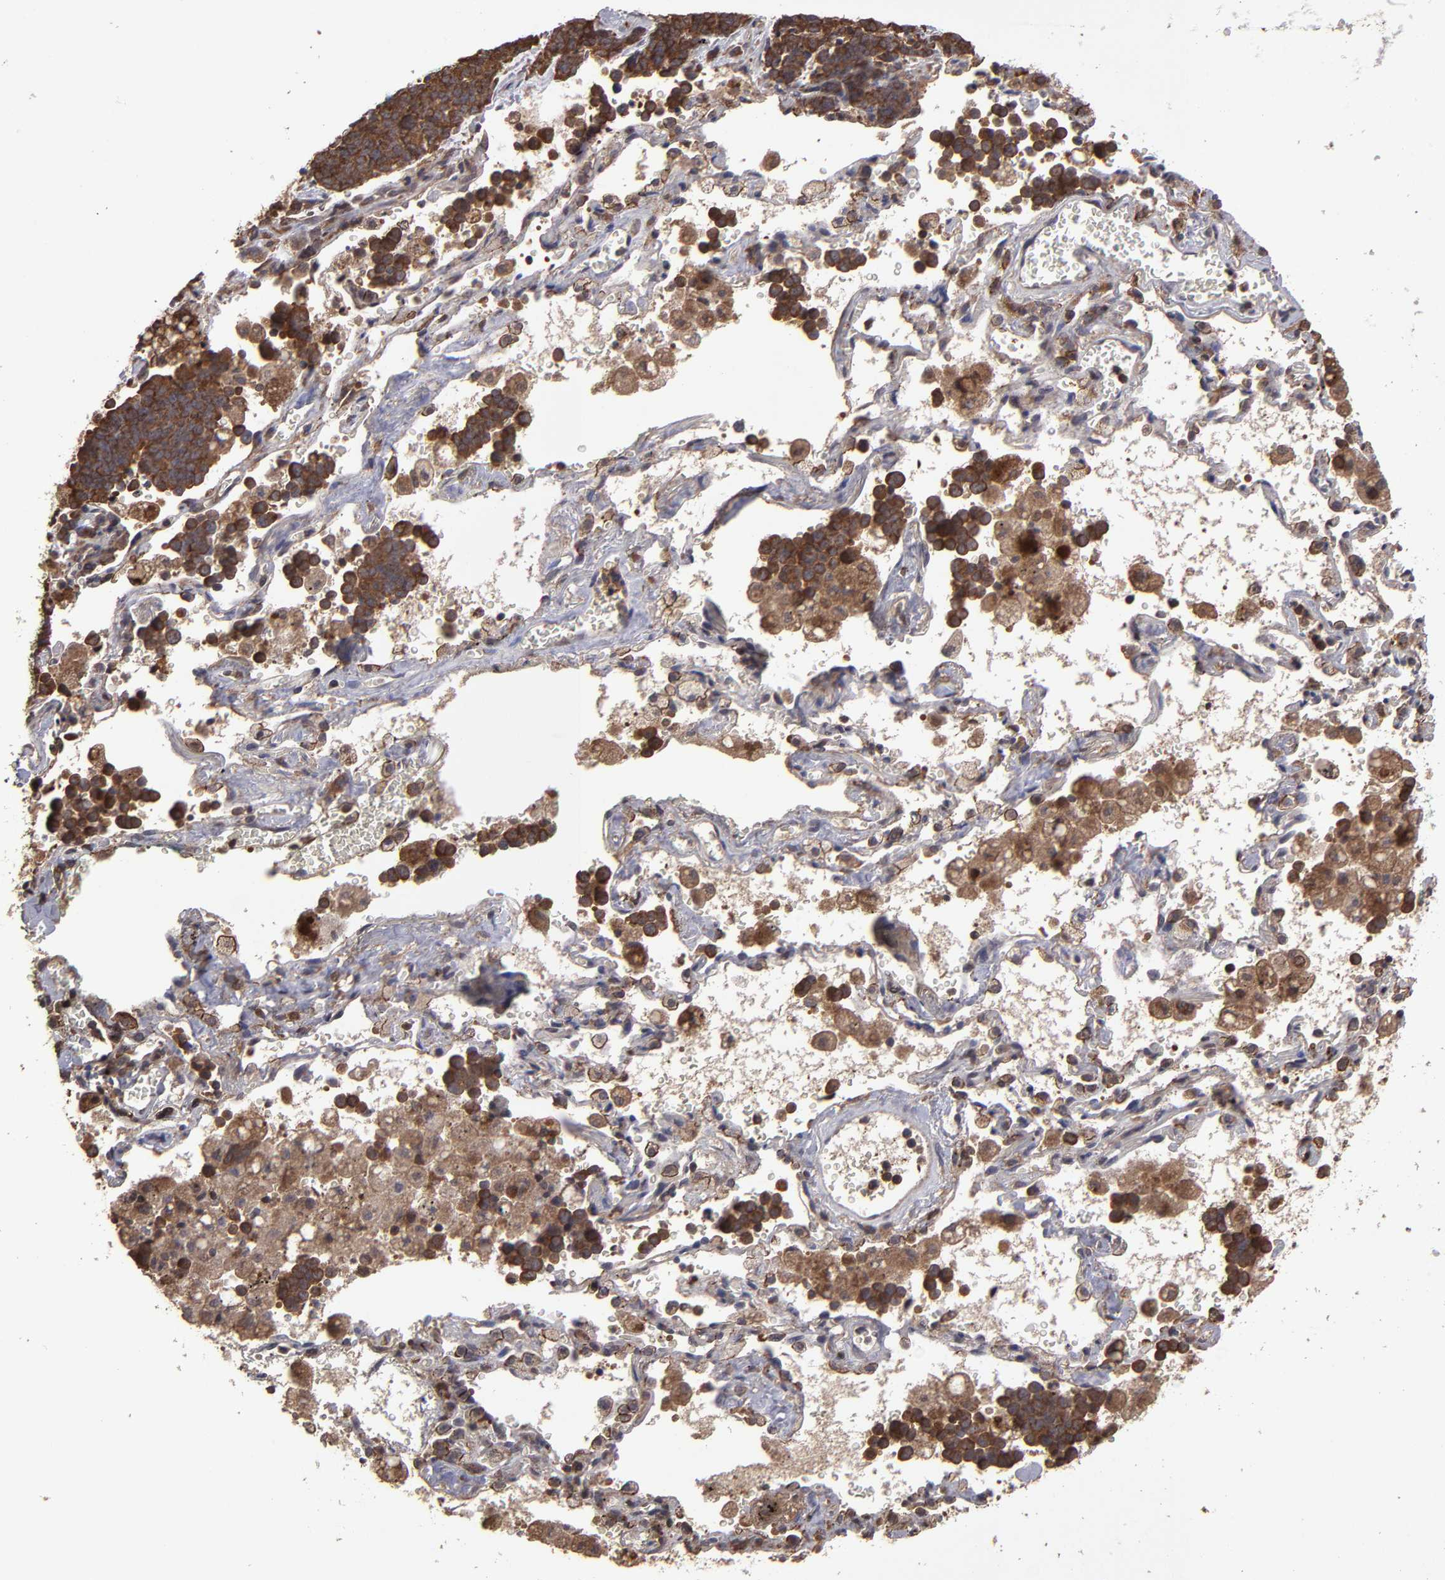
{"staining": {"intensity": "moderate", "quantity": ">75%", "location": "cytoplasmic/membranous"}, "tissue": "lung cancer", "cell_type": "Tumor cells", "image_type": "cancer", "snomed": [{"axis": "morphology", "description": "Neoplasm, malignant, NOS"}, {"axis": "topography", "description": "Lung"}], "caption": "Immunohistochemical staining of human lung neoplasm (malignant) displays medium levels of moderate cytoplasmic/membranous positivity in about >75% of tumor cells.", "gene": "RPS6KA6", "patient": {"sex": "female", "age": 58}}